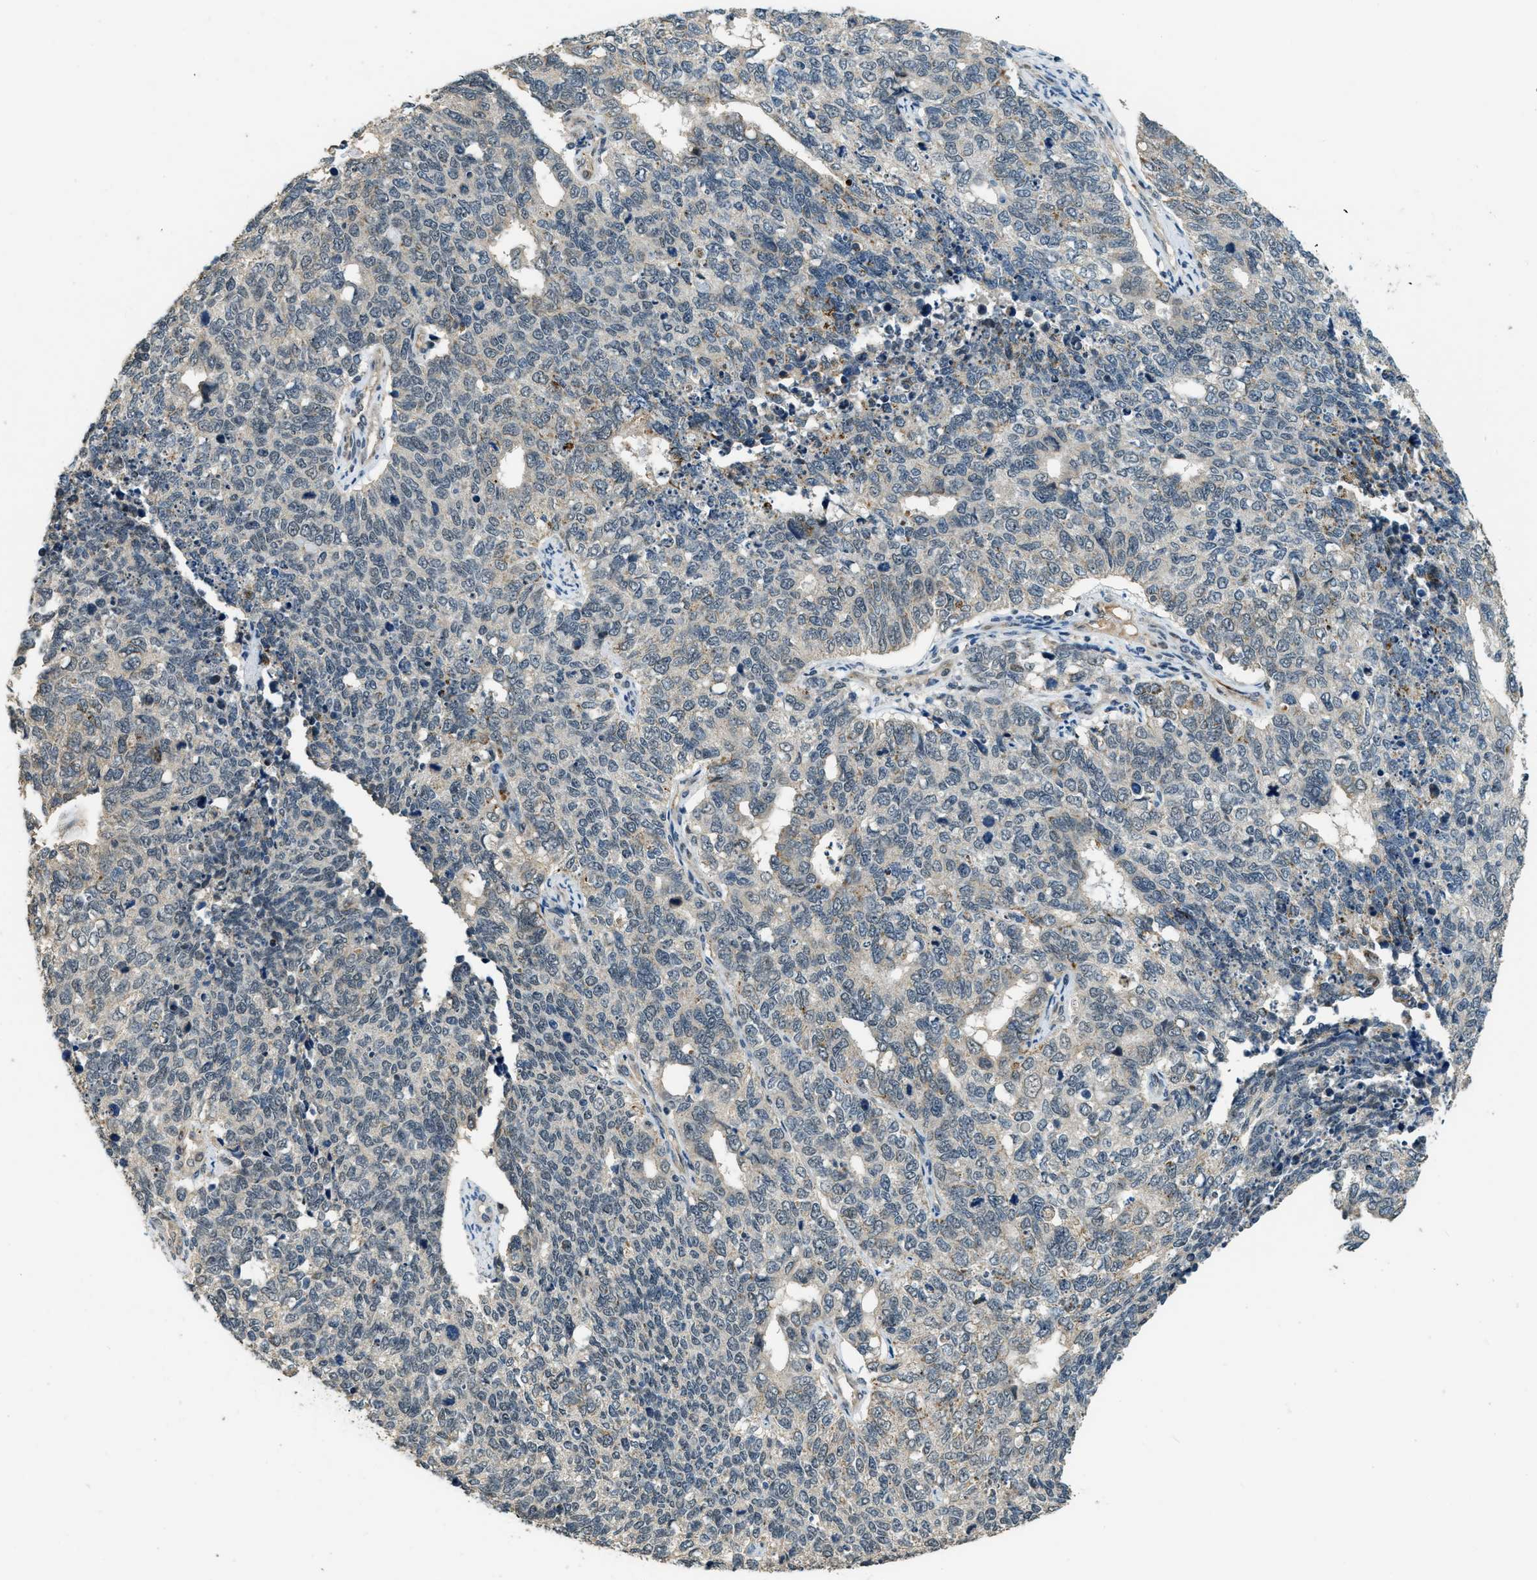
{"staining": {"intensity": "negative", "quantity": "none", "location": "none"}, "tissue": "cervical cancer", "cell_type": "Tumor cells", "image_type": "cancer", "snomed": [{"axis": "morphology", "description": "Squamous cell carcinoma, NOS"}, {"axis": "topography", "description": "Cervix"}], "caption": "A high-resolution image shows immunohistochemistry (IHC) staining of cervical cancer, which demonstrates no significant positivity in tumor cells.", "gene": "MED21", "patient": {"sex": "female", "age": 63}}